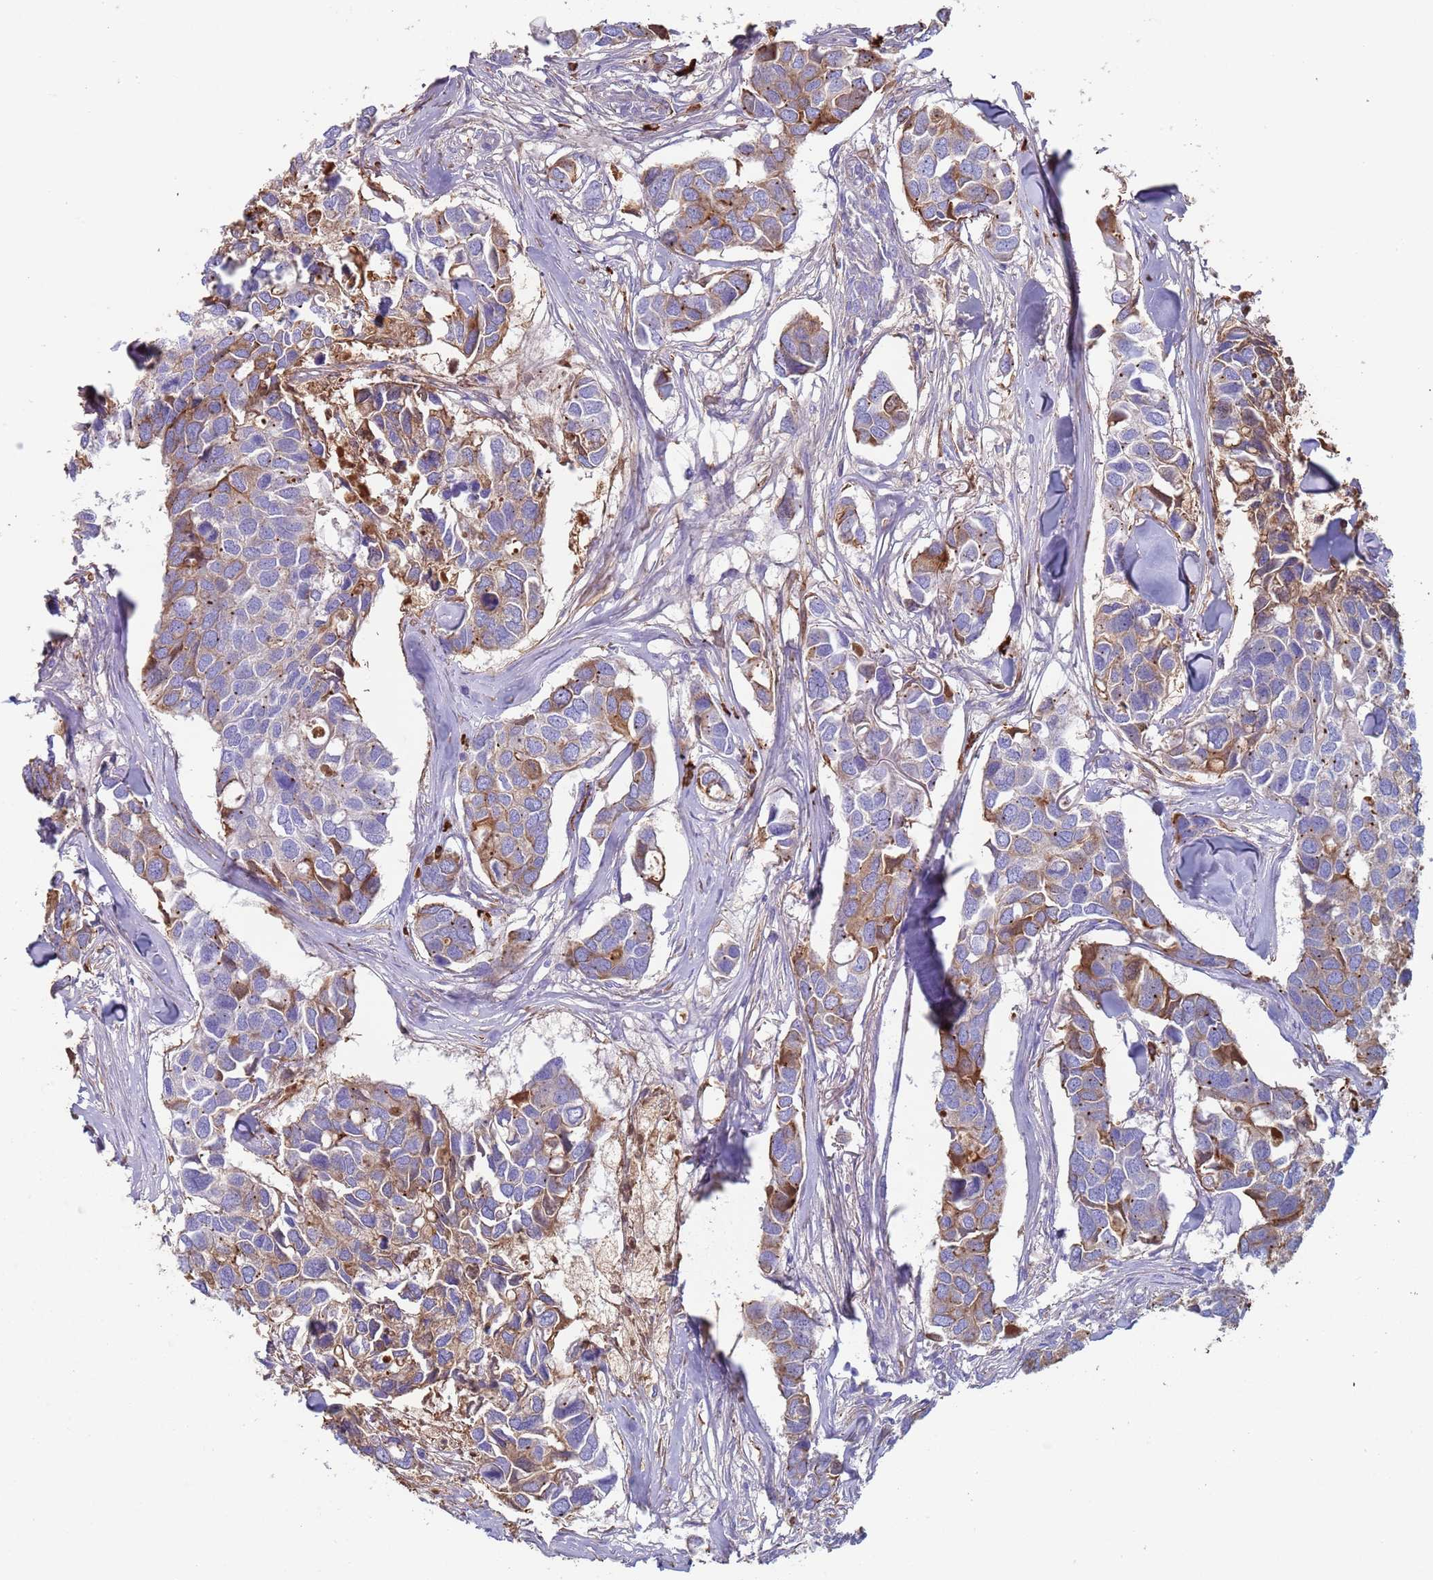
{"staining": {"intensity": "moderate", "quantity": "25%-75%", "location": "cytoplasmic/membranous"}, "tissue": "breast cancer", "cell_type": "Tumor cells", "image_type": "cancer", "snomed": [{"axis": "morphology", "description": "Duct carcinoma"}, {"axis": "topography", "description": "Breast"}], "caption": "Immunohistochemical staining of breast cancer reveals moderate cytoplasmic/membranous protein positivity in about 25%-75% of tumor cells.", "gene": "CYSLTR2", "patient": {"sex": "female", "age": 83}}